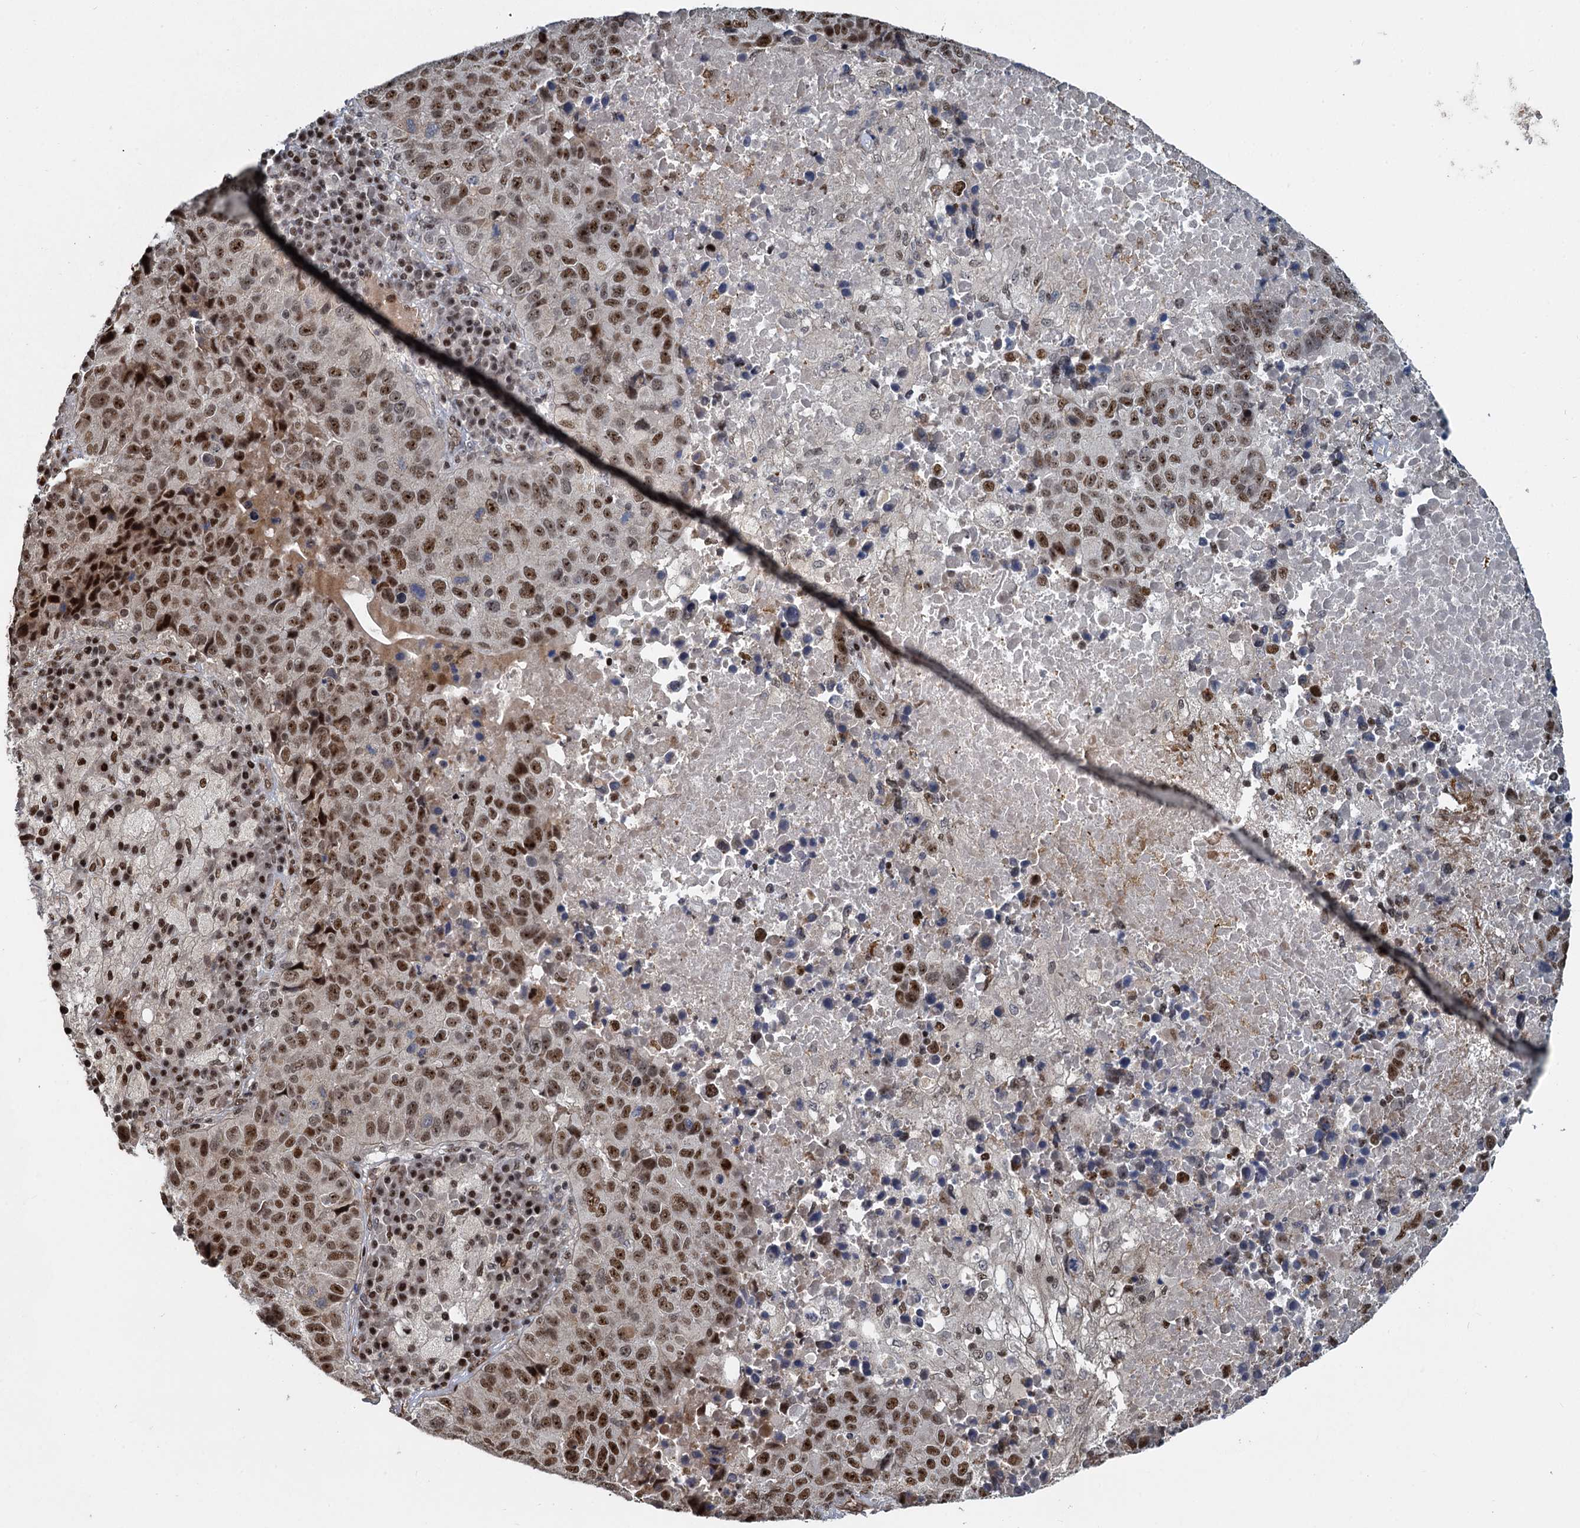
{"staining": {"intensity": "moderate", "quantity": ">75%", "location": "nuclear"}, "tissue": "lung cancer", "cell_type": "Tumor cells", "image_type": "cancer", "snomed": [{"axis": "morphology", "description": "Squamous cell carcinoma, NOS"}, {"axis": "topography", "description": "Lung"}], "caption": "The immunohistochemical stain highlights moderate nuclear positivity in tumor cells of squamous cell carcinoma (lung) tissue. (Brightfield microscopy of DAB IHC at high magnification).", "gene": "ANKRD49", "patient": {"sex": "male", "age": 73}}